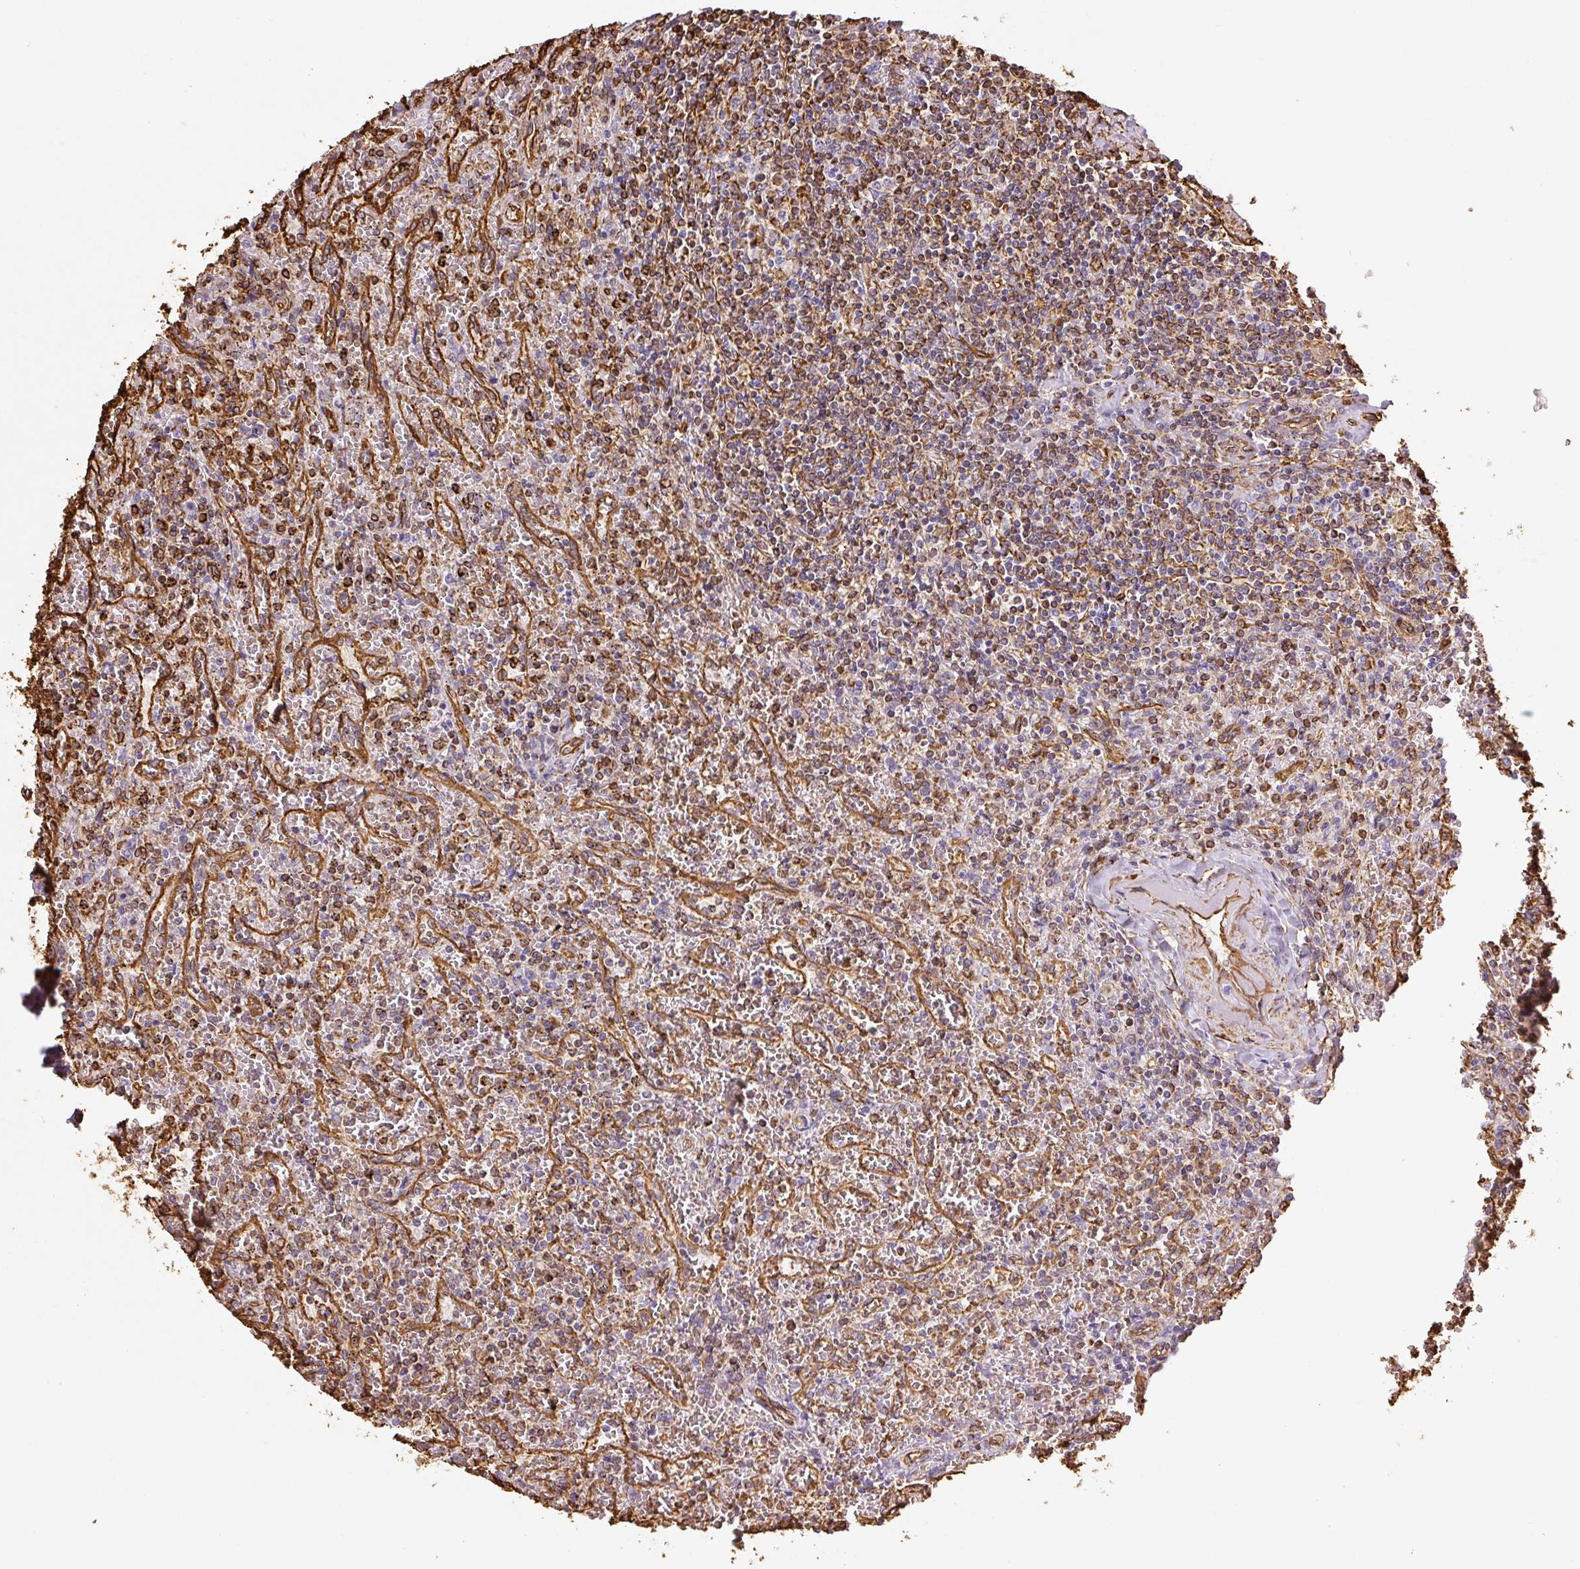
{"staining": {"intensity": "moderate", "quantity": "<25%", "location": "cytoplasmic/membranous"}, "tissue": "lymphoma", "cell_type": "Tumor cells", "image_type": "cancer", "snomed": [{"axis": "morphology", "description": "Malignant lymphoma, non-Hodgkin's type, Low grade"}, {"axis": "topography", "description": "Spleen"}], "caption": "Moderate cytoplasmic/membranous protein positivity is appreciated in approximately <25% of tumor cells in low-grade malignant lymphoma, non-Hodgkin's type.", "gene": "VIM", "patient": {"sex": "female", "age": 64}}